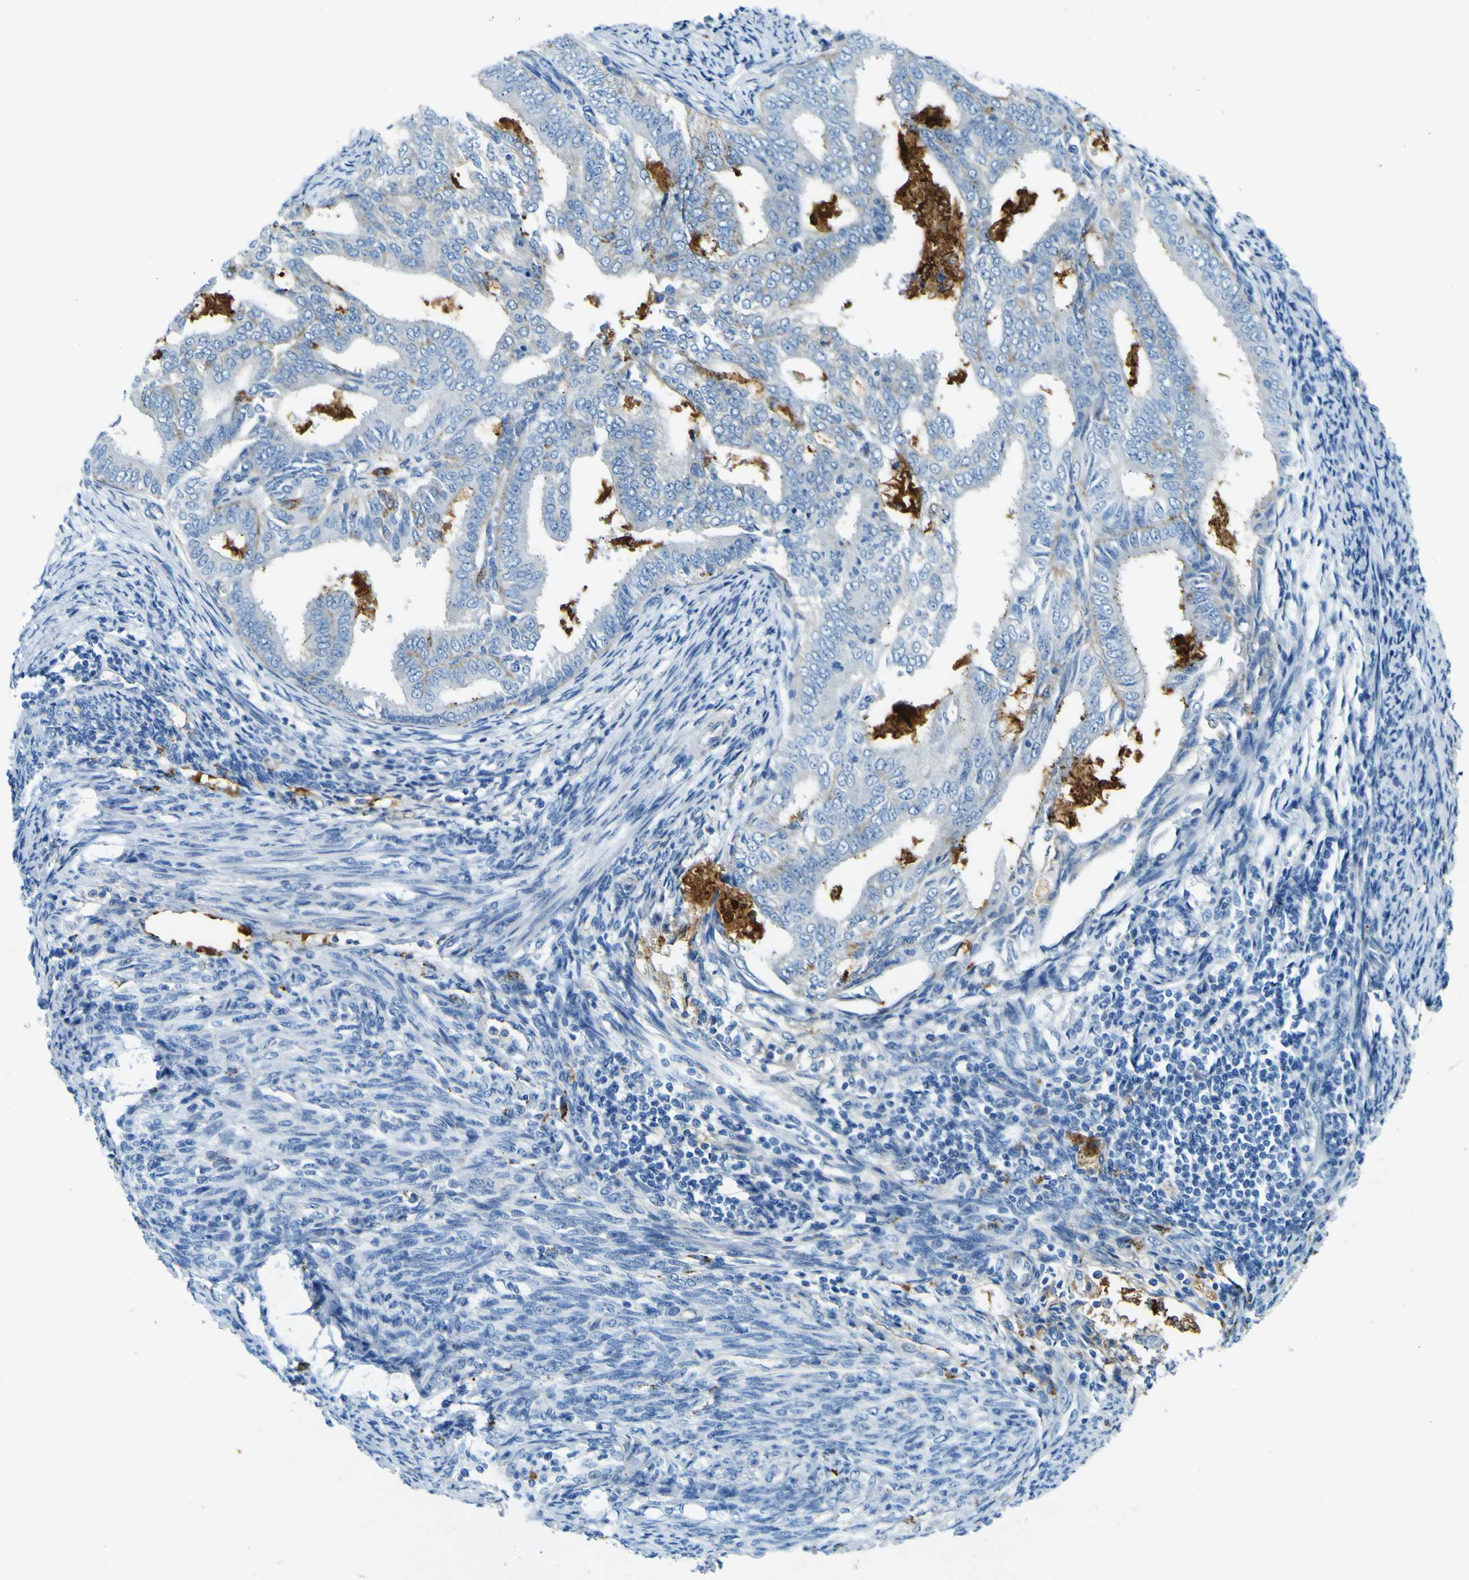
{"staining": {"intensity": "negative", "quantity": "none", "location": "none"}, "tissue": "endometrial cancer", "cell_type": "Tumor cells", "image_type": "cancer", "snomed": [{"axis": "morphology", "description": "Adenocarcinoma, NOS"}, {"axis": "topography", "description": "Endometrium"}], "caption": "The micrograph reveals no significant positivity in tumor cells of endometrial cancer.", "gene": "PDE9A", "patient": {"sex": "female", "age": 58}}